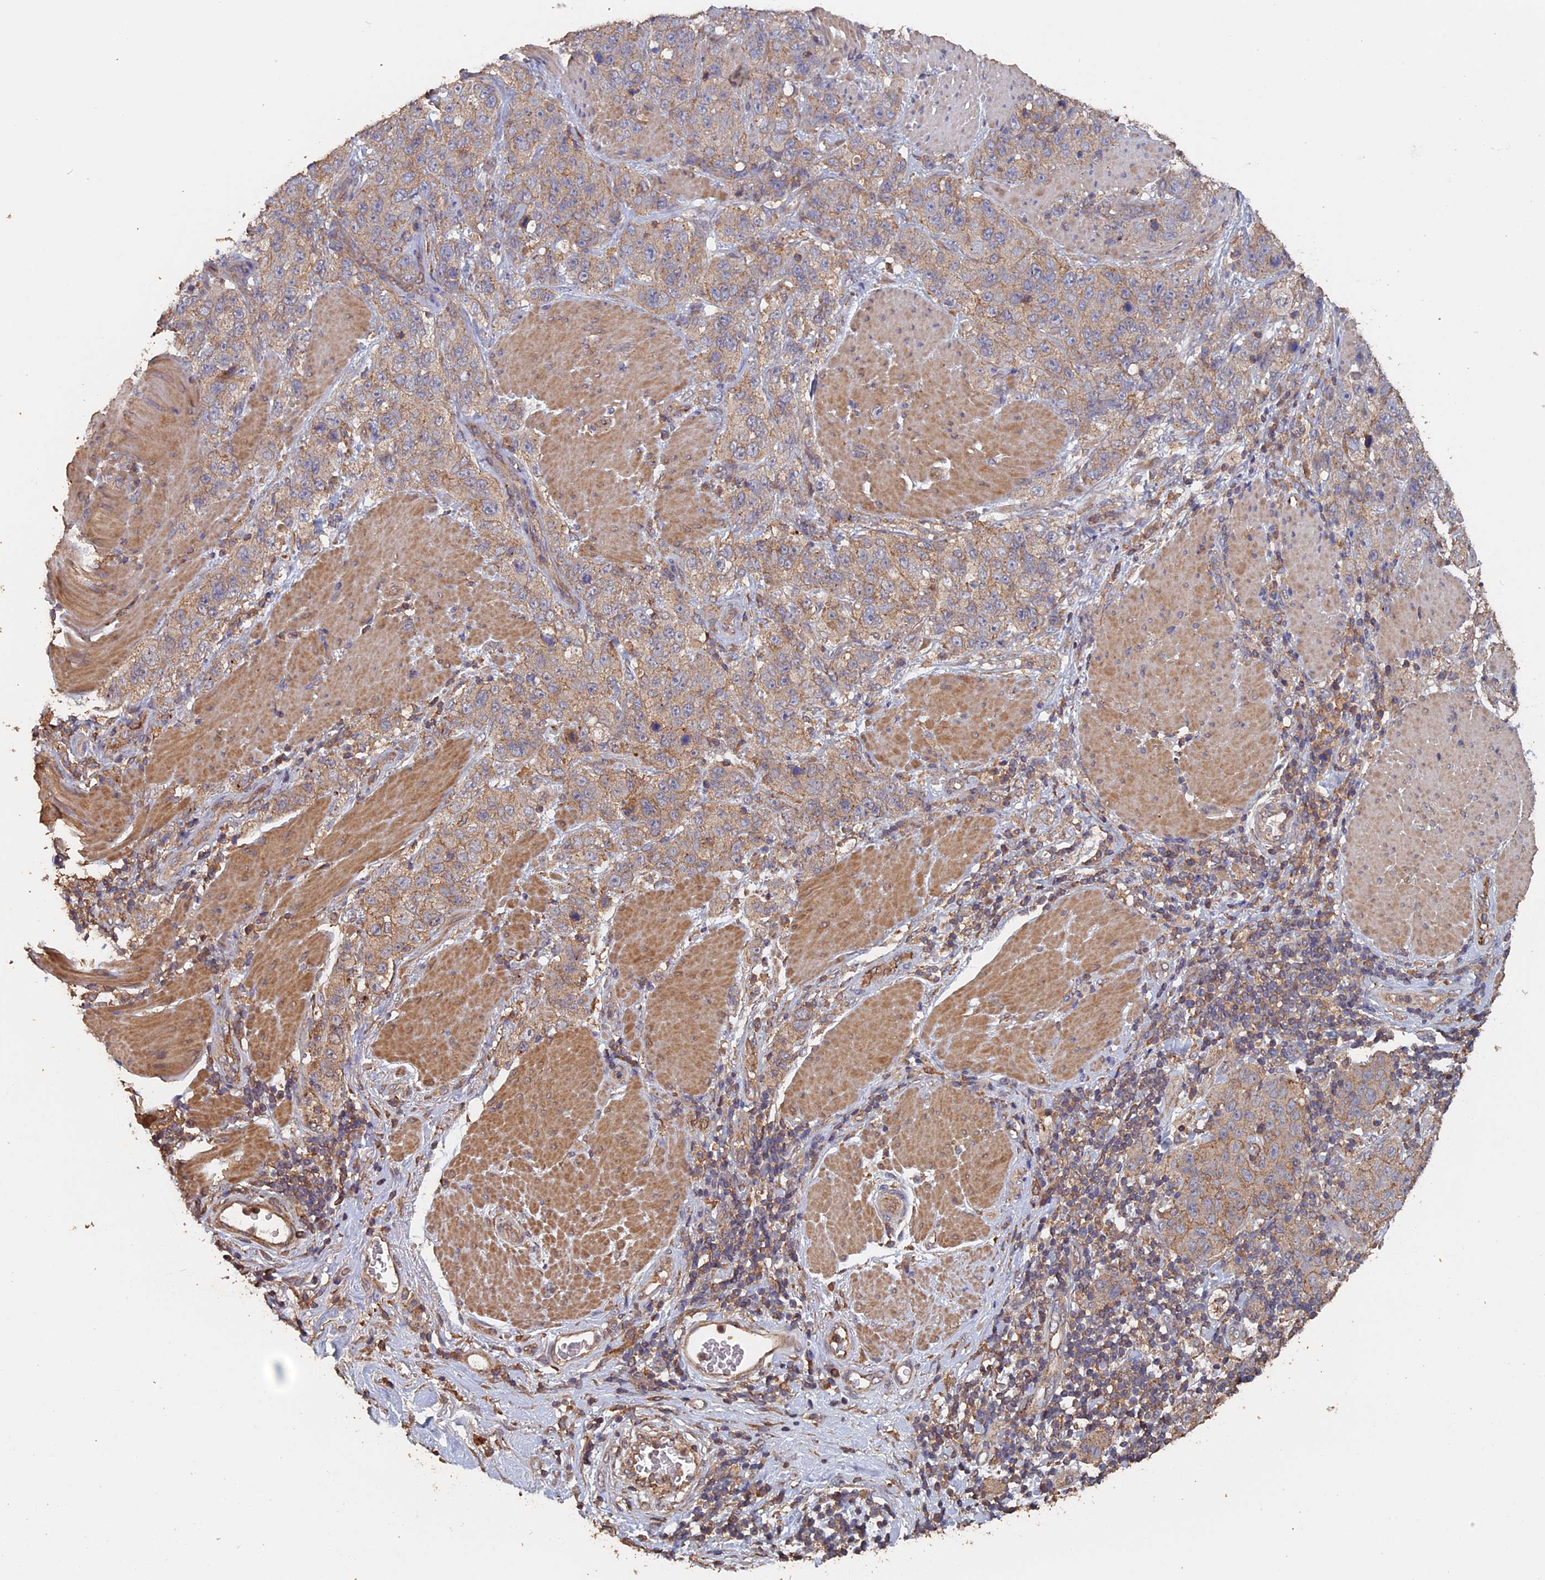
{"staining": {"intensity": "weak", "quantity": "25%-75%", "location": "cytoplasmic/membranous"}, "tissue": "stomach cancer", "cell_type": "Tumor cells", "image_type": "cancer", "snomed": [{"axis": "morphology", "description": "Adenocarcinoma, NOS"}, {"axis": "topography", "description": "Stomach"}], "caption": "Adenocarcinoma (stomach) tissue exhibits weak cytoplasmic/membranous positivity in about 25%-75% of tumor cells, visualized by immunohistochemistry.", "gene": "PIGQ", "patient": {"sex": "male", "age": 48}}